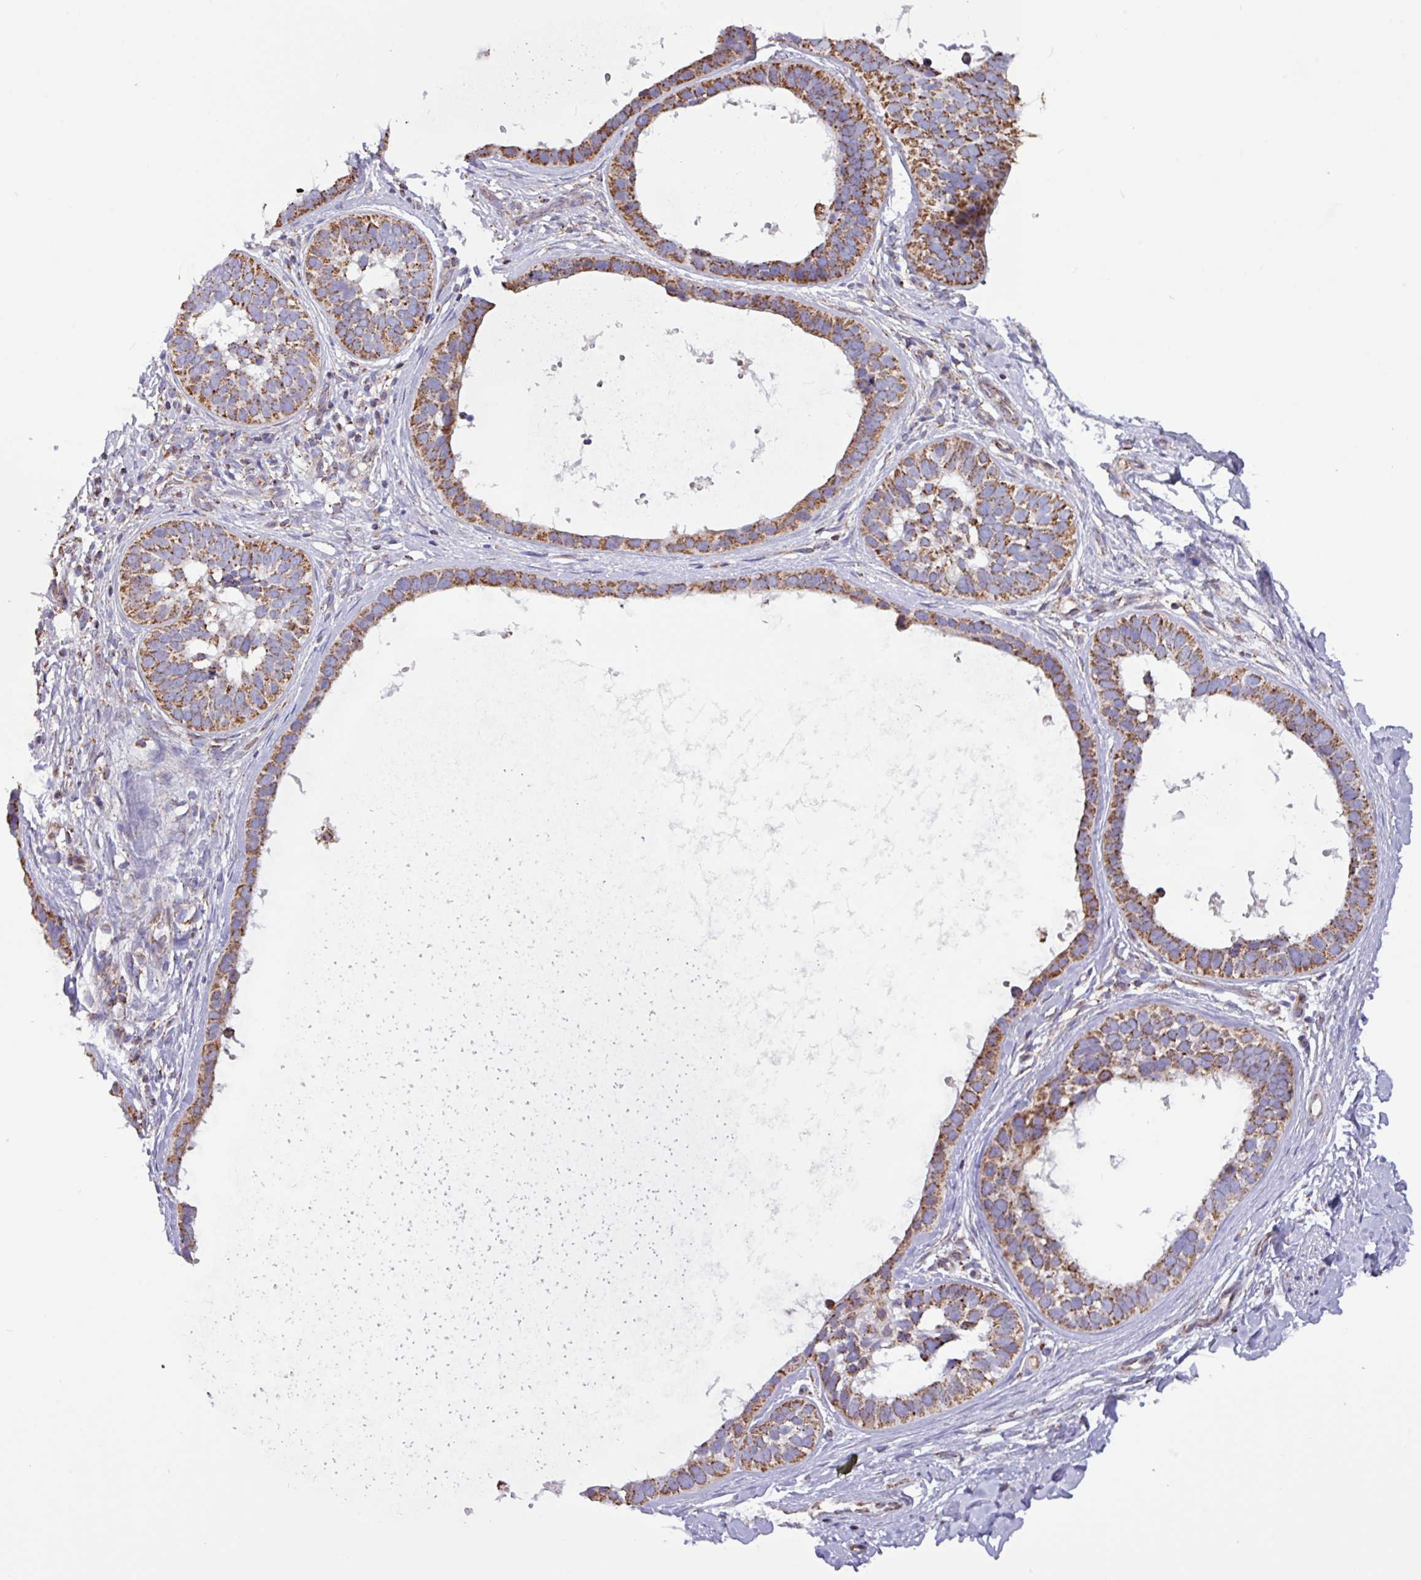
{"staining": {"intensity": "moderate", "quantity": ">75%", "location": "cytoplasmic/membranous"}, "tissue": "skin cancer", "cell_type": "Tumor cells", "image_type": "cancer", "snomed": [{"axis": "morphology", "description": "Basal cell carcinoma"}, {"axis": "topography", "description": "Skin"}], "caption": "Protein expression by IHC reveals moderate cytoplasmic/membranous expression in about >75% of tumor cells in skin cancer. Using DAB (brown) and hematoxylin (blue) stains, captured at high magnification using brightfield microscopy.", "gene": "RTL3", "patient": {"sex": "male", "age": 62}}